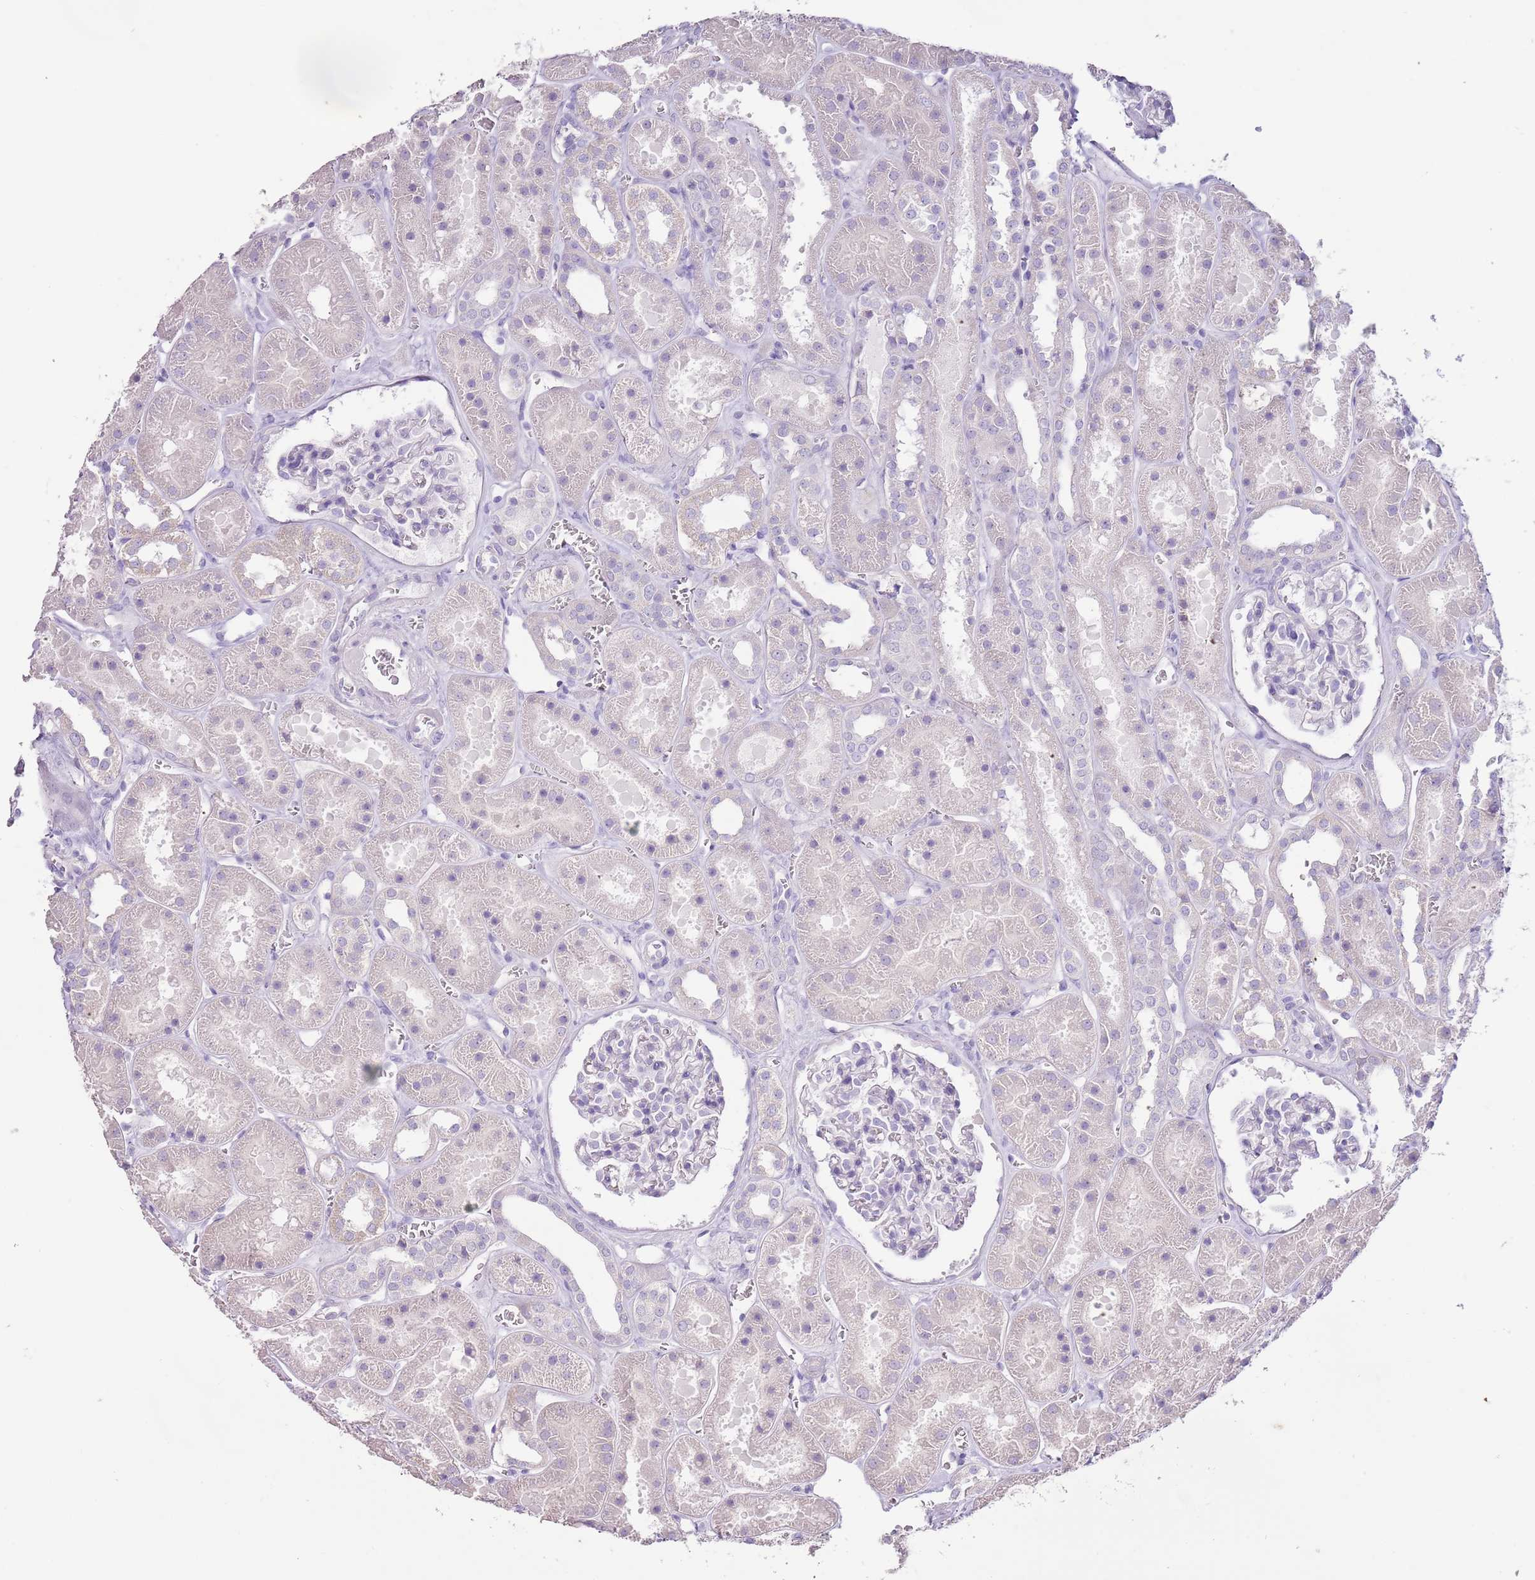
{"staining": {"intensity": "negative", "quantity": "none", "location": "none"}, "tissue": "kidney", "cell_type": "Cells in glomeruli", "image_type": "normal", "snomed": [{"axis": "morphology", "description": "Normal tissue, NOS"}, {"axis": "topography", "description": "Kidney"}], "caption": "A high-resolution histopathology image shows immunohistochemistry (IHC) staining of unremarkable kidney, which shows no significant expression in cells in glomeruli.", "gene": "BLOC1S2", "patient": {"sex": "female", "age": 41}}